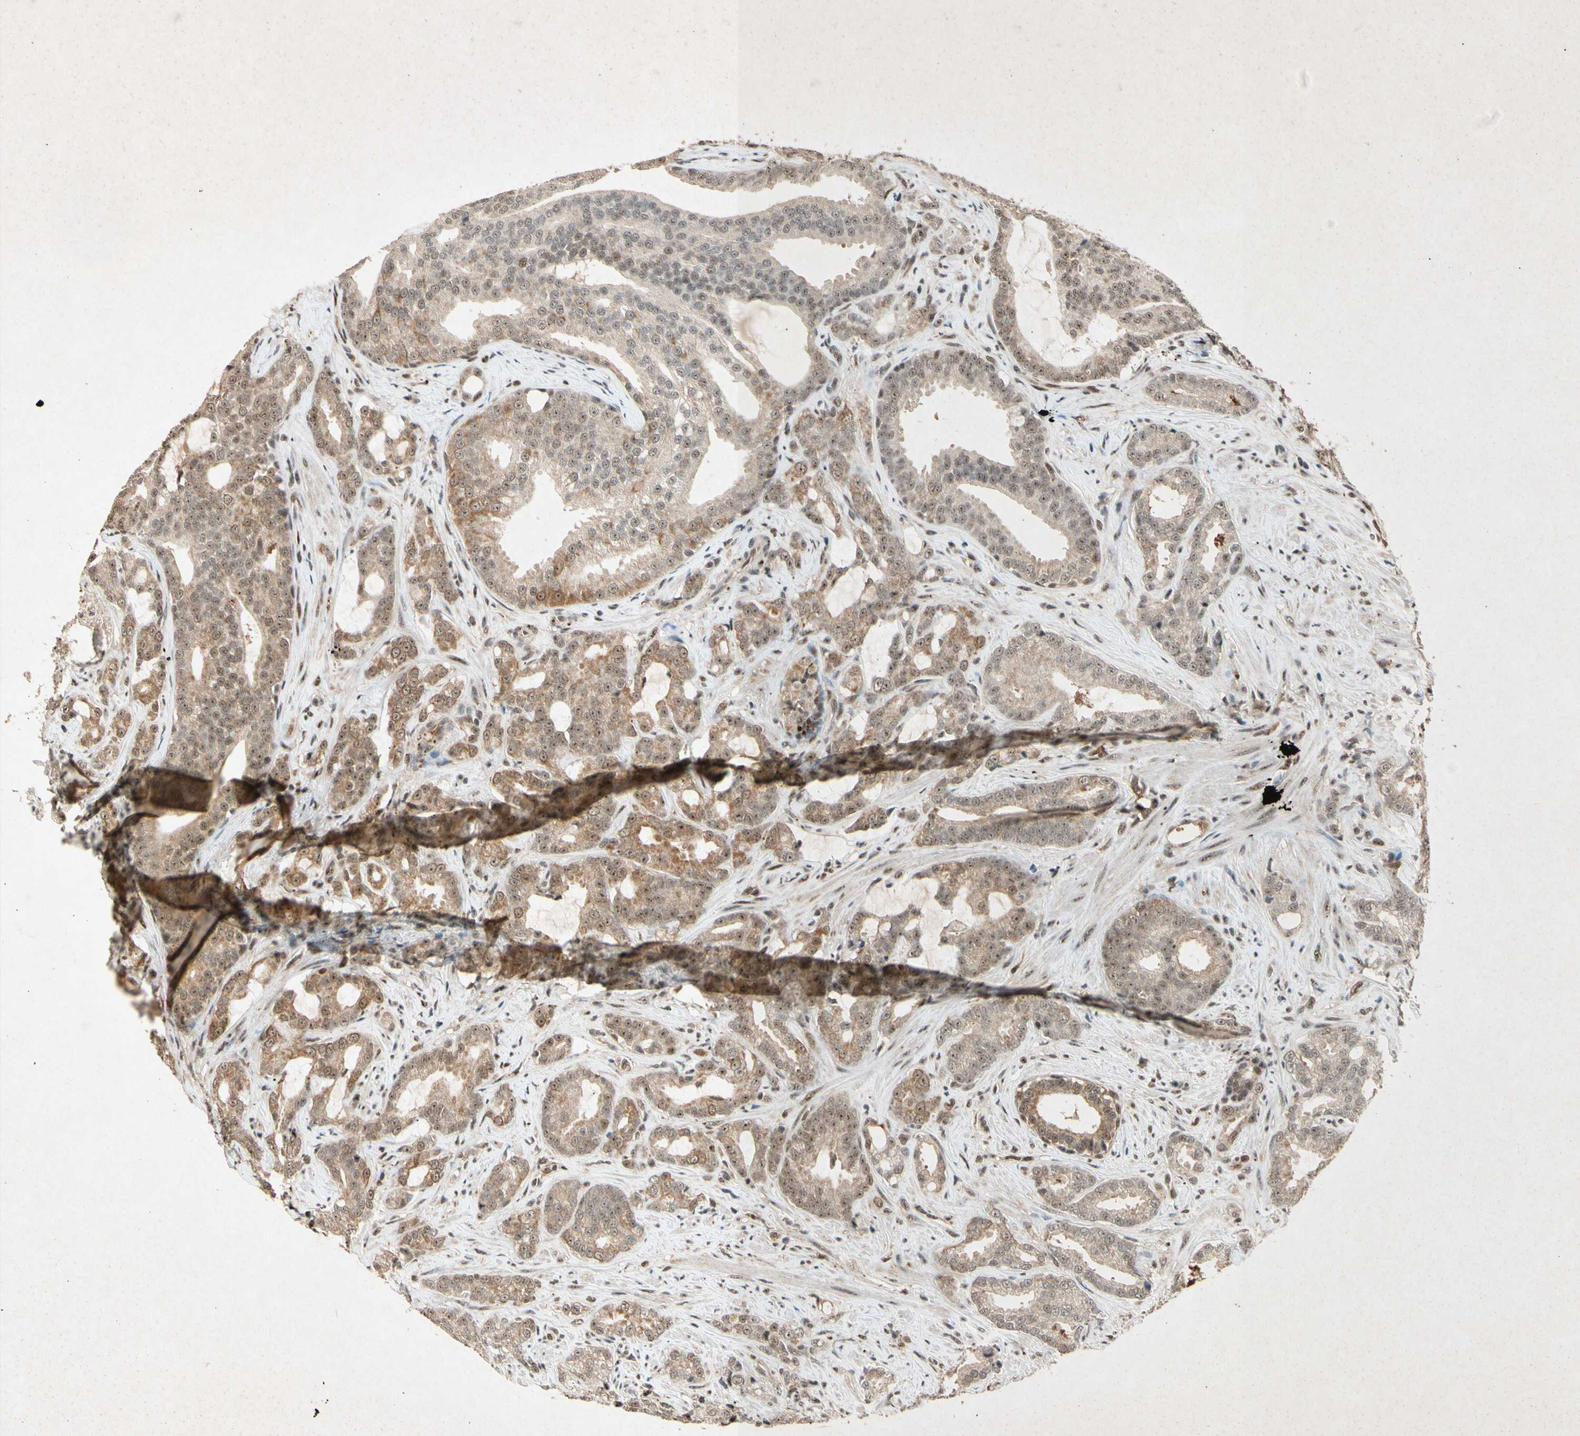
{"staining": {"intensity": "weak", "quantity": ">75%", "location": "cytoplasmic/membranous,nuclear"}, "tissue": "prostate cancer", "cell_type": "Tumor cells", "image_type": "cancer", "snomed": [{"axis": "morphology", "description": "Adenocarcinoma, Low grade"}, {"axis": "topography", "description": "Prostate"}], "caption": "Immunohistochemical staining of human prostate cancer (low-grade adenocarcinoma) exhibits weak cytoplasmic/membranous and nuclear protein expression in approximately >75% of tumor cells.", "gene": "PML", "patient": {"sex": "male", "age": 58}}